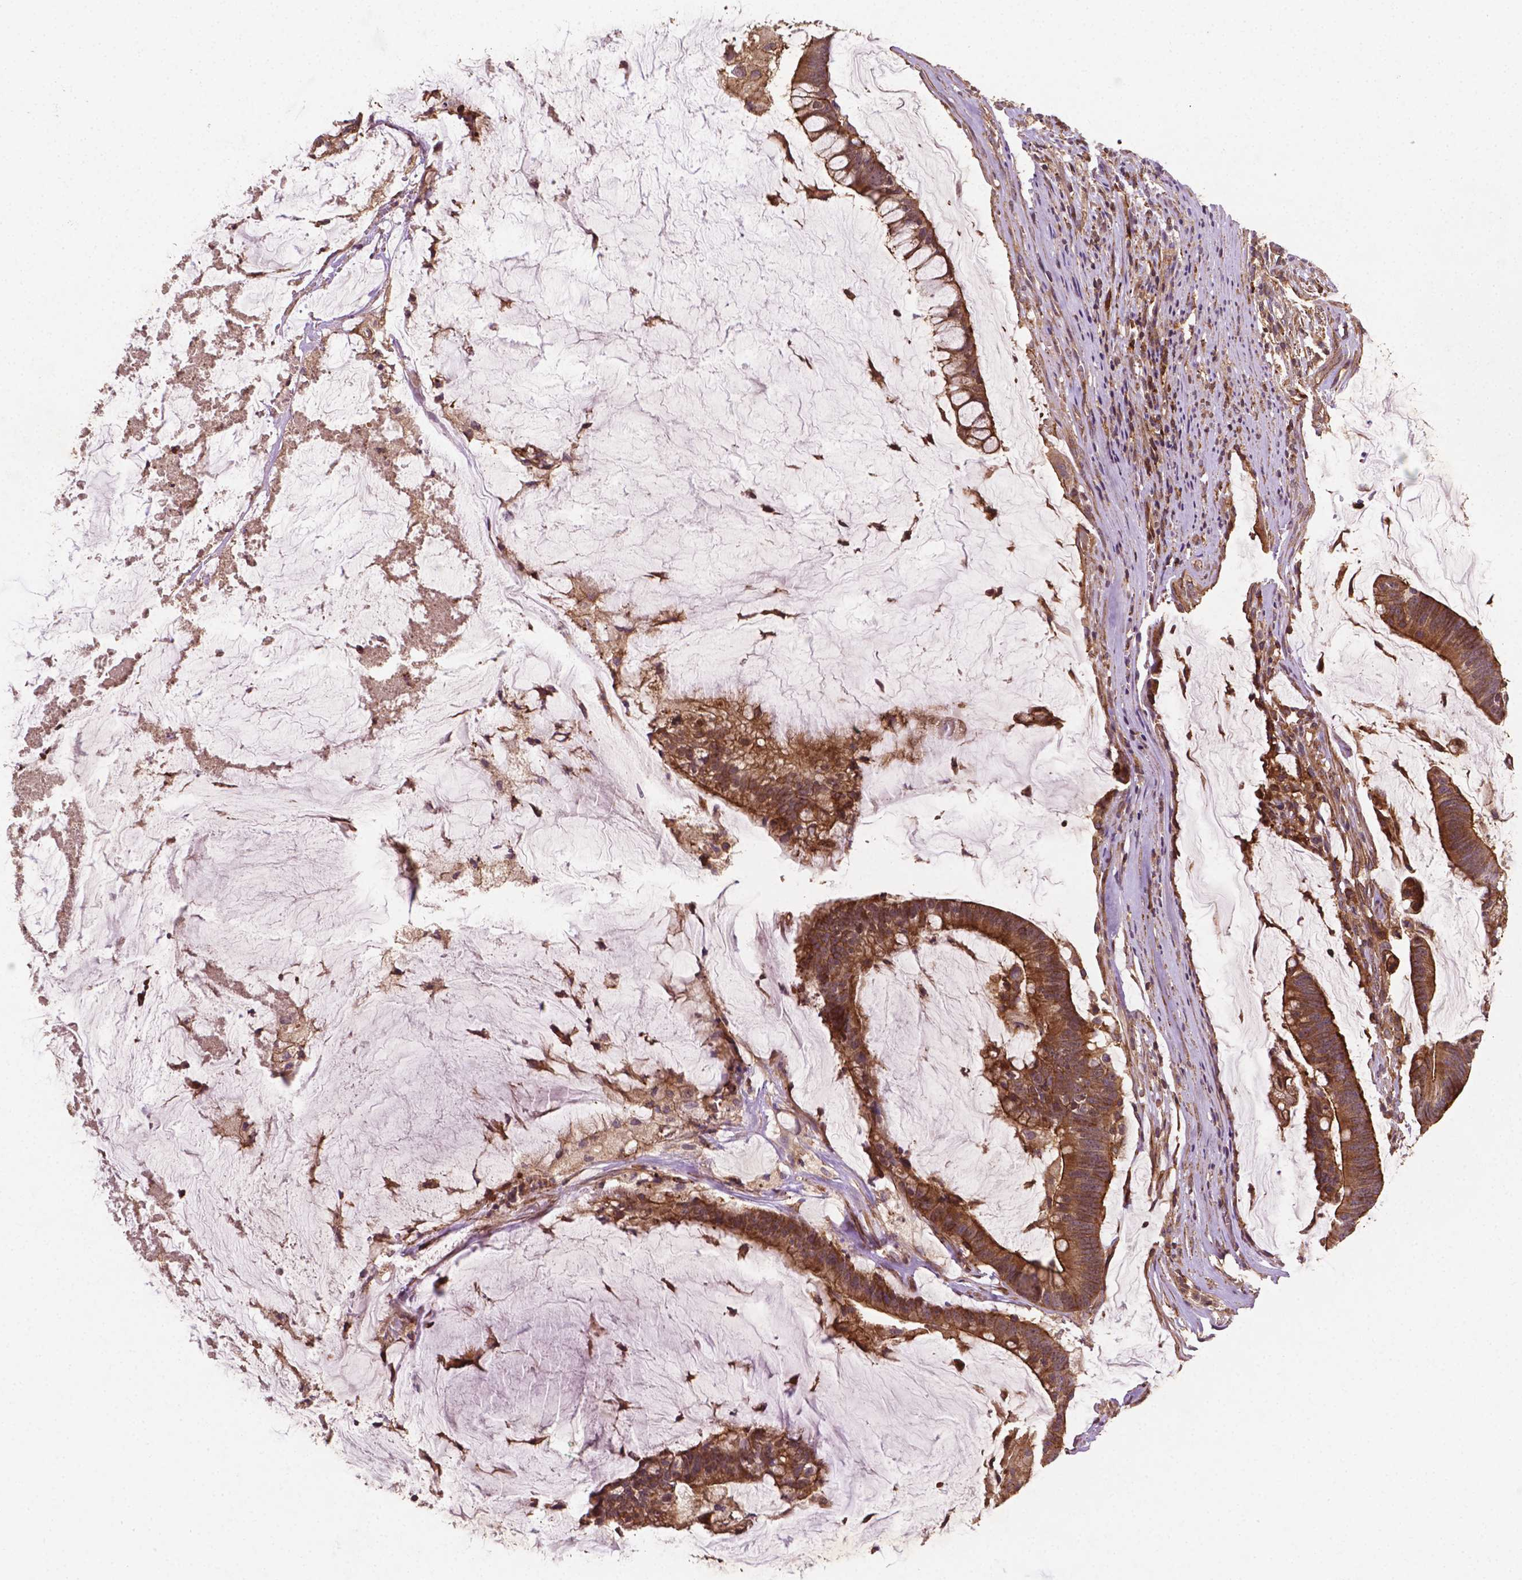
{"staining": {"intensity": "moderate", "quantity": ">75%", "location": "cytoplasmic/membranous"}, "tissue": "colorectal cancer", "cell_type": "Tumor cells", "image_type": "cancer", "snomed": [{"axis": "morphology", "description": "Adenocarcinoma, NOS"}, {"axis": "topography", "description": "Colon"}], "caption": "Protein expression by IHC reveals moderate cytoplasmic/membranous positivity in about >75% of tumor cells in colorectal cancer.", "gene": "ZMYND19", "patient": {"sex": "male", "age": 62}}